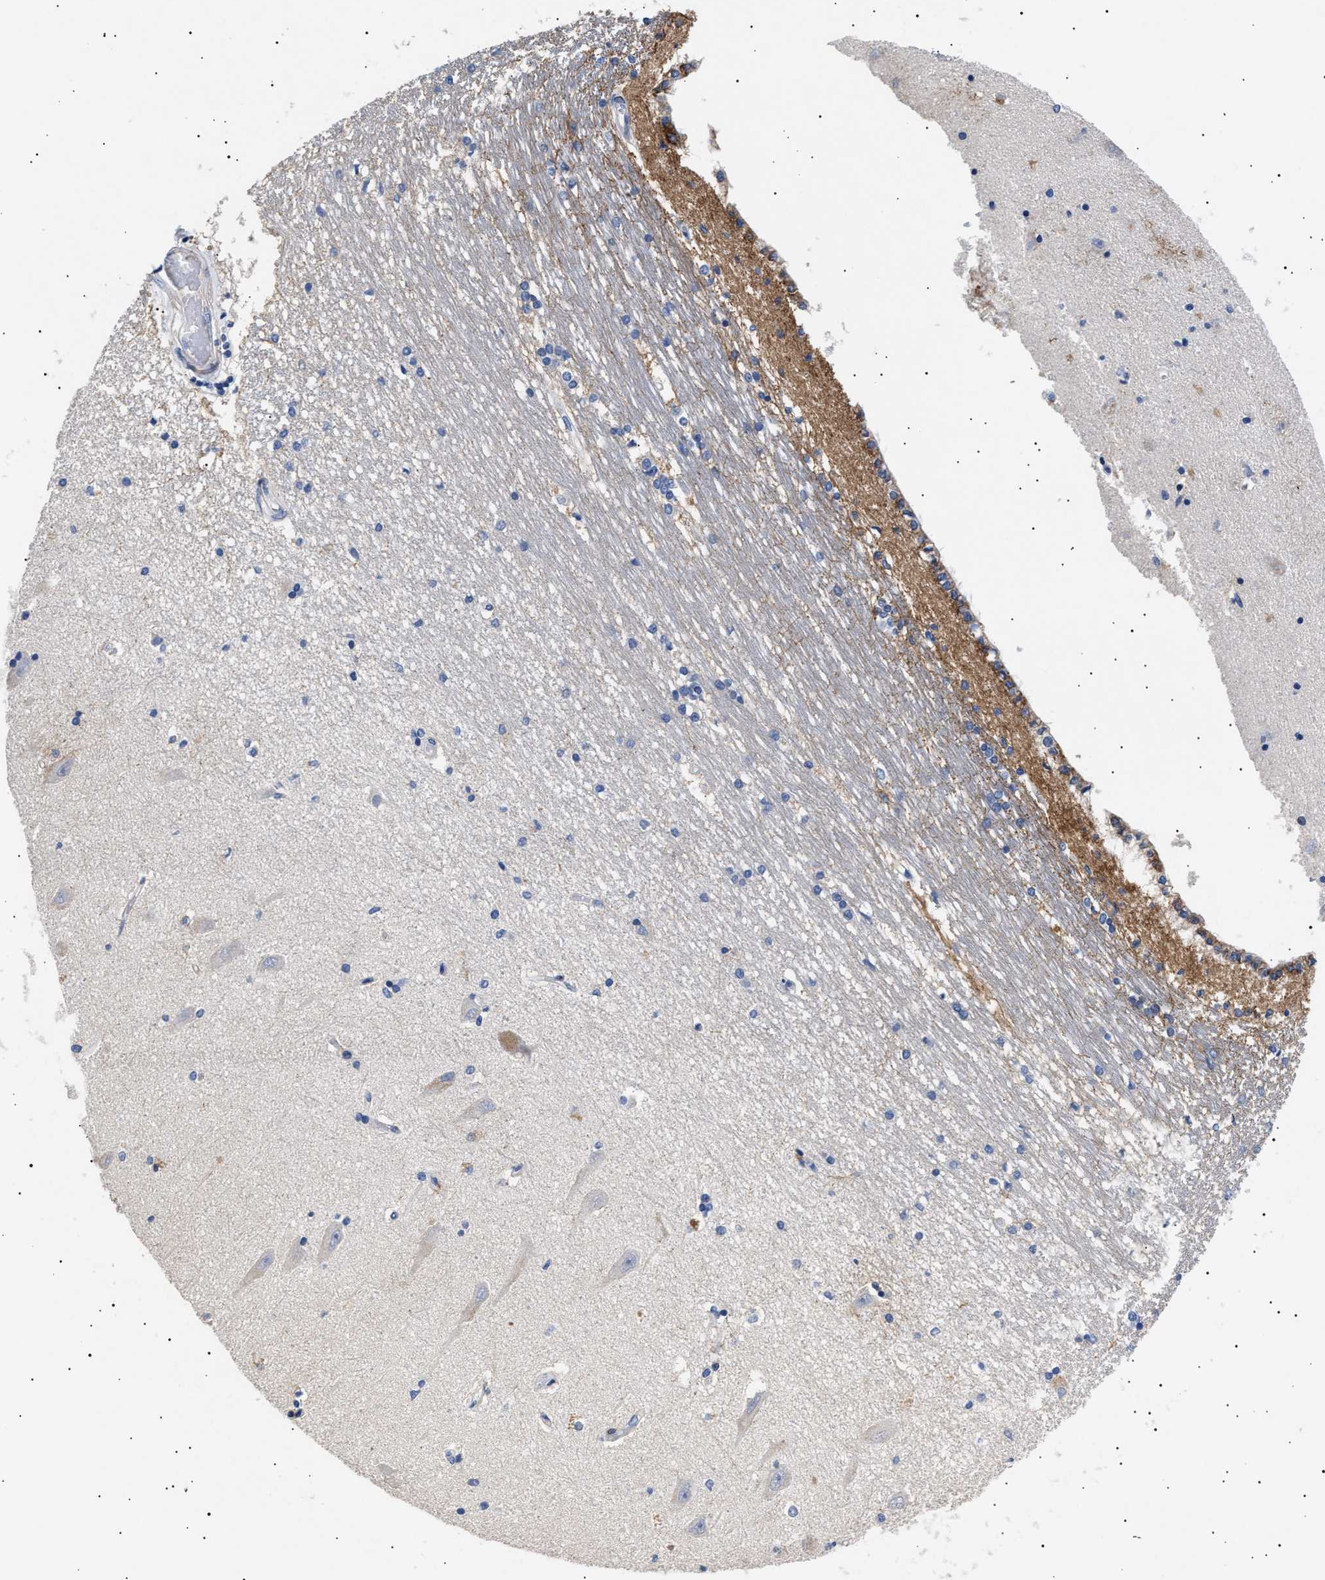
{"staining": {"intensity": "negative", "quantity": "none", "location": "none"}, "tissue": "hippocampus", "cell_type": "Glial cells", "image_type": "normal", "snomed": [{"axis": "morphology", "description": "Normal tissue, NOS"}, {"axis": "topography", "description": "Hippocampus"}], "caption": "Immunohistochemistry of normal hippocampus exhibits no positivity in glial cells.", "gene": "HEMGN", "patient": {"sex": "male", "age": 45}}